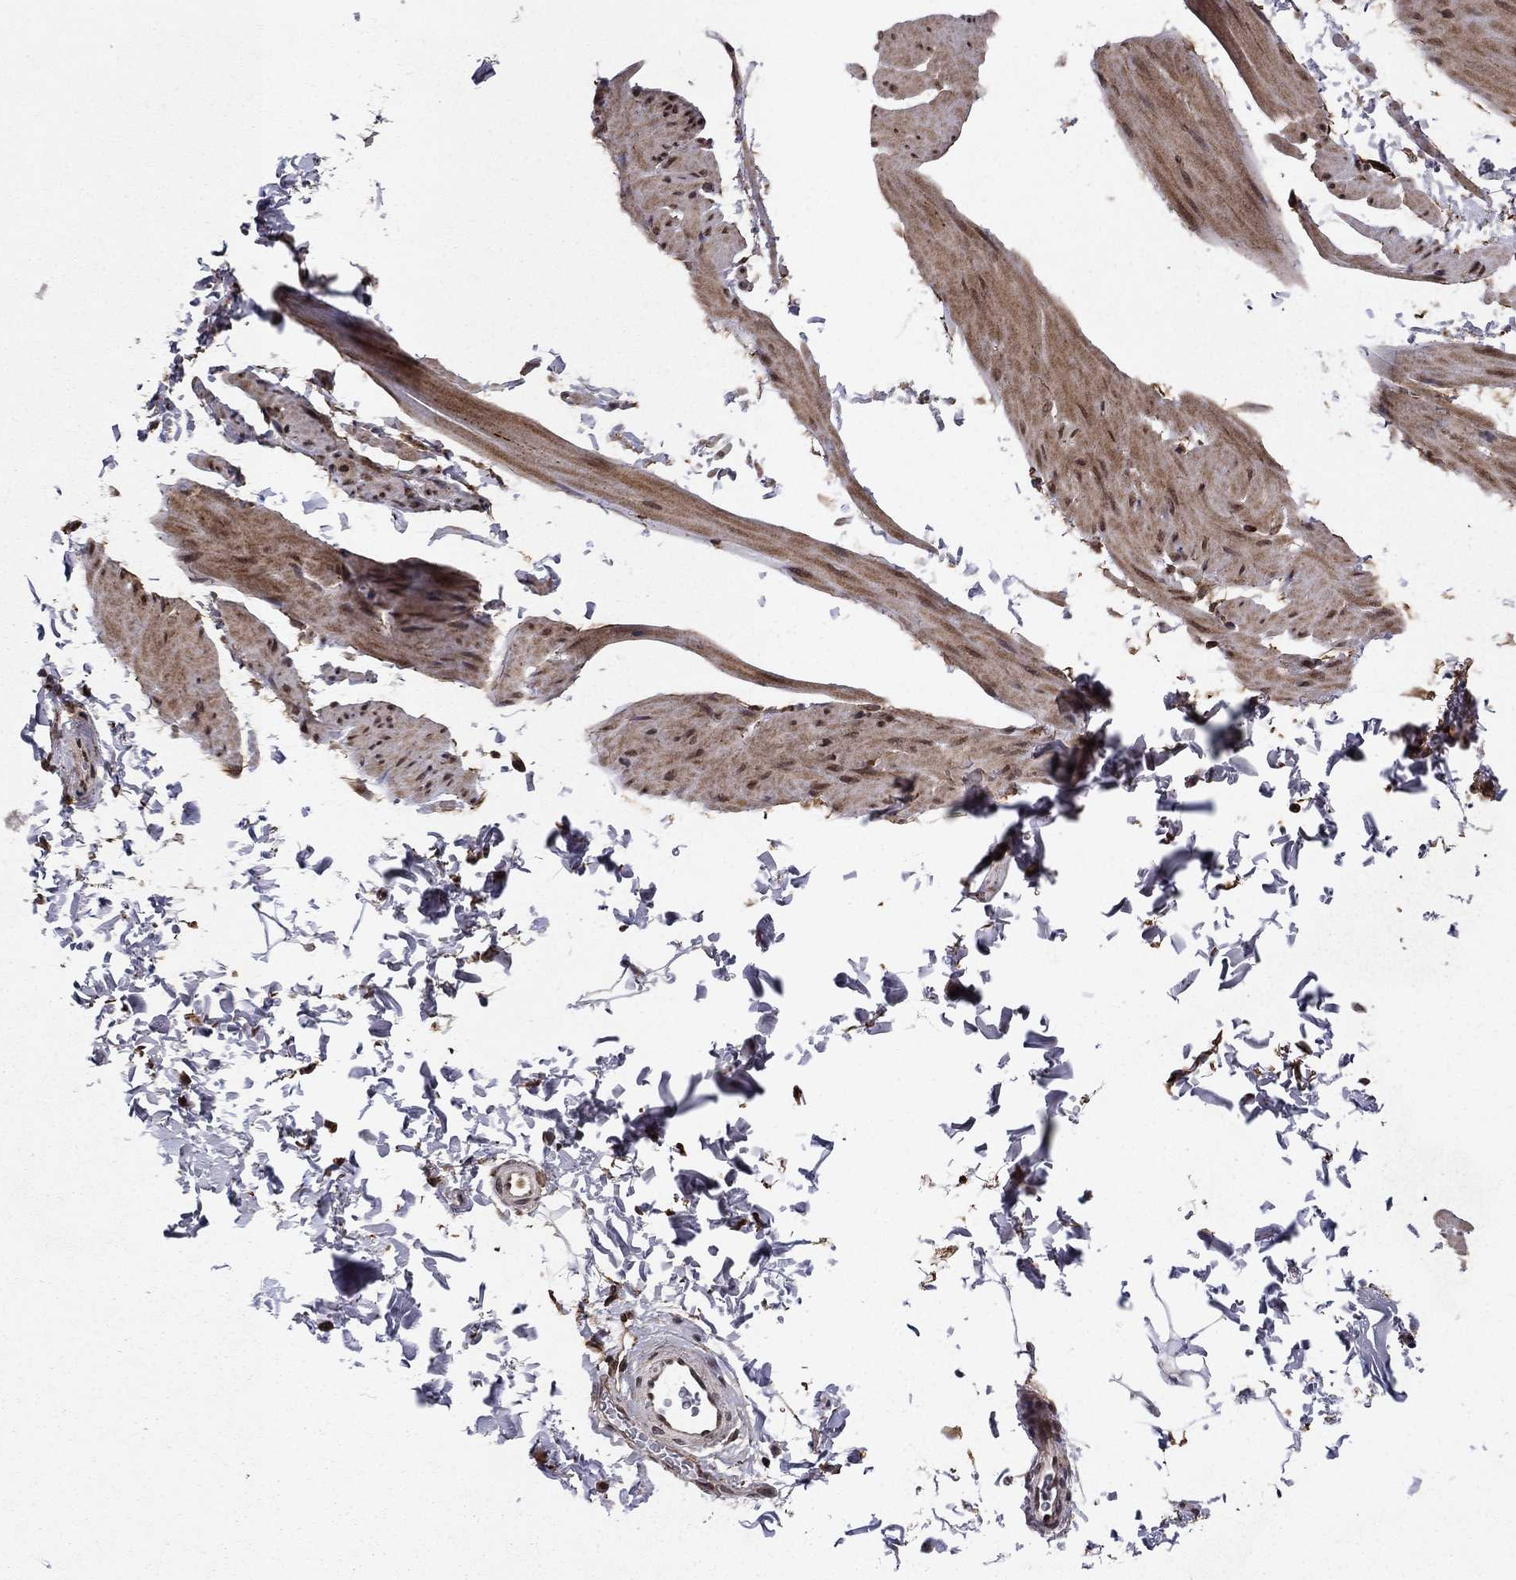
{"staining": {"intensity": "moderate", "quantity": "25%-75%", "location": "cytoplasmic/membranous,nuclear"}, "tissue": "smooth muscle", "cell_type": "Smooth muscle cells", "image_type": "normal", "snomed": [{"axis": "morphology", "description": "Normal tissue, NOS"}, {"axis": "topography", "description": "Adipose tissue"}, {"axis": "topography", "description": "Smooth muscle"}, {"axis": "topography", "description": "Peripheral nerve tissue"}], "caption": "The photomicrograph shows immunohistochemical staining of benign smooth muscle. There is moderate cytoplasmic/membranous,nuclear positivity is seen in about 25%-75% of smooth muscle cells. Immunohistochemistry stains the protein of interest in brown and the nuclei are stained blue.", "gene": "SSX2IP", "patient": {"sex": "male", "age": 83}}